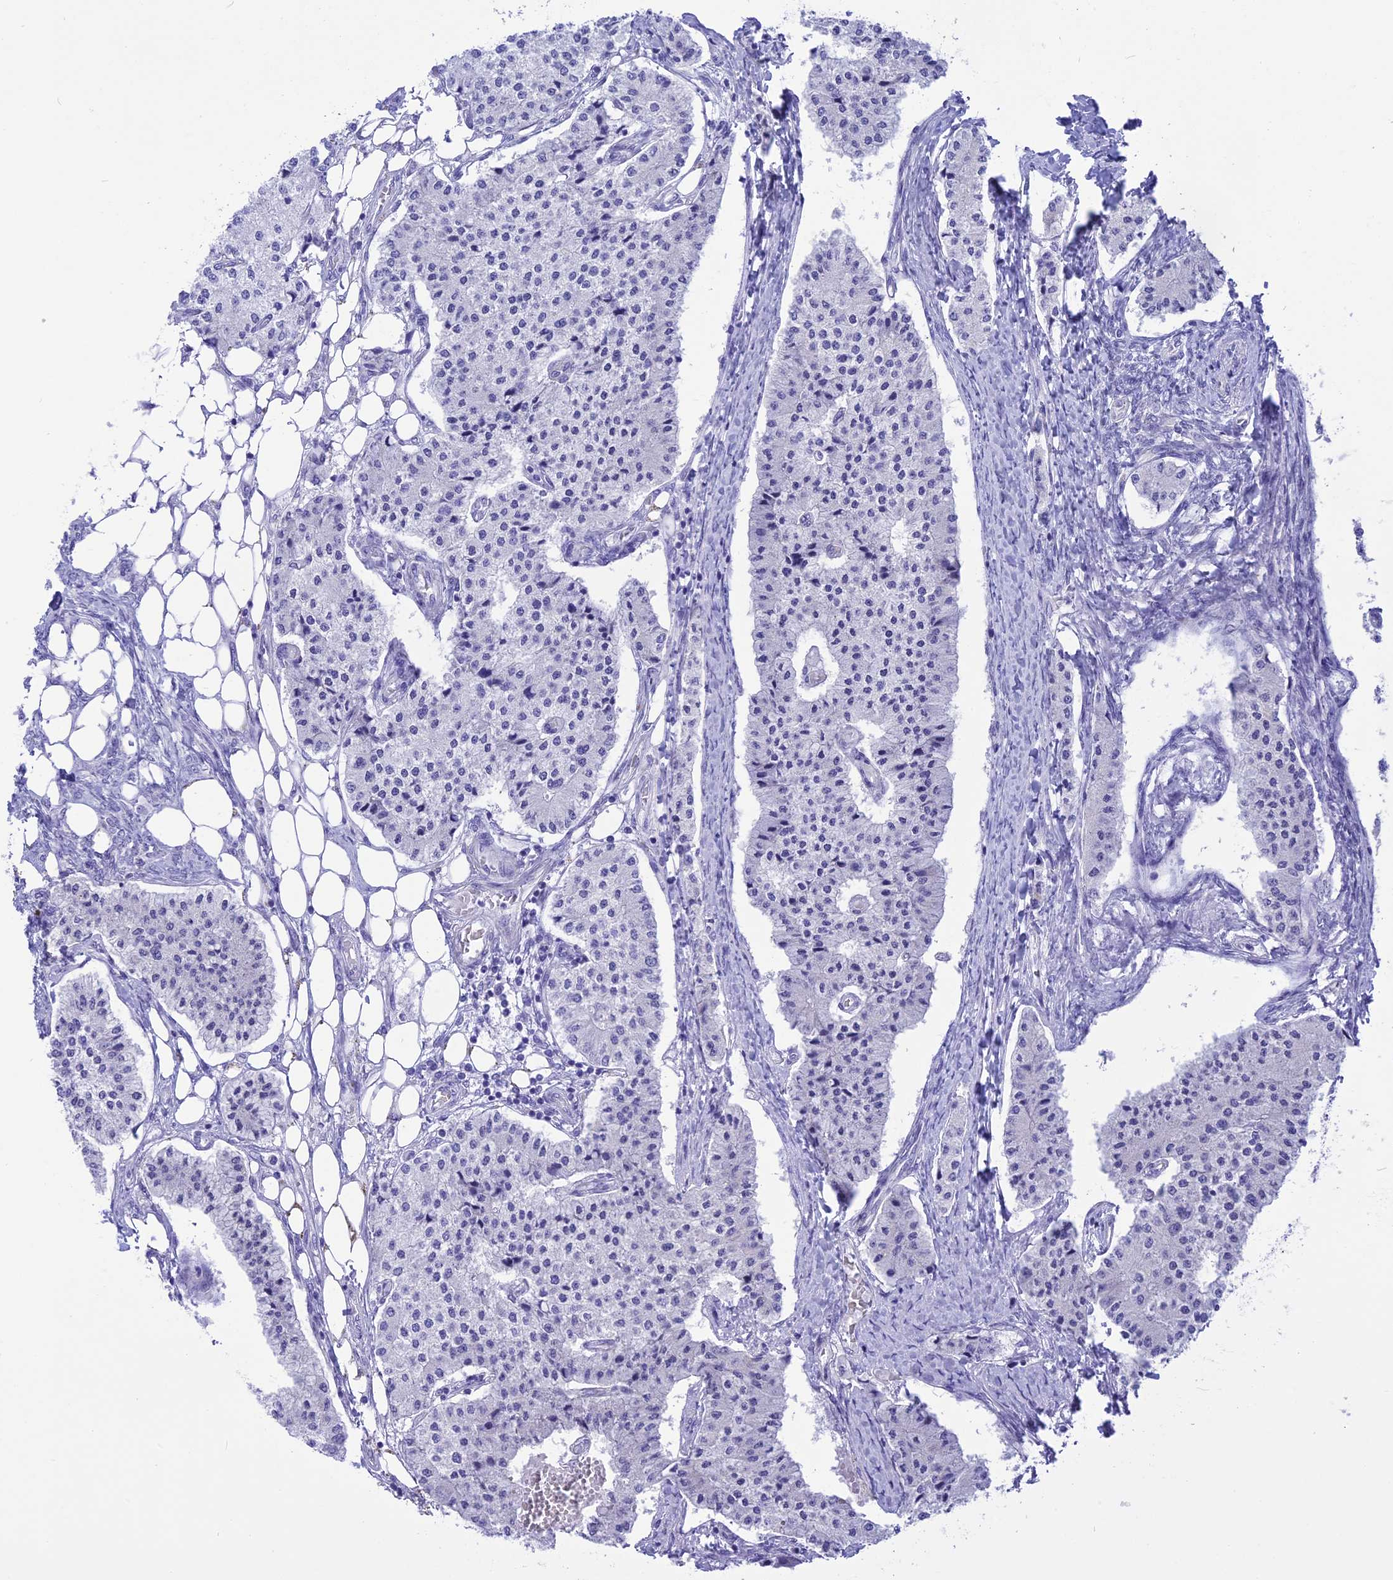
{"staining": {"intensity": "negative", "quantity": "none", "location": "none"}, "tissue": "carcinoid", "cell_type": "Tumor cells", "image_type": "cancer", "snomed": [{"axis": "morphology", "description": "Carcinoid, malignant, NOS"}, {"axis": "topography", "description": "Colon"}], "caption": "This is an immunohistochemistry (IHC) image of human carcinoid. There is no expression in tumor cells.", "gene": "CMSS1", "patient": {"sex": "female", "age": 52}}